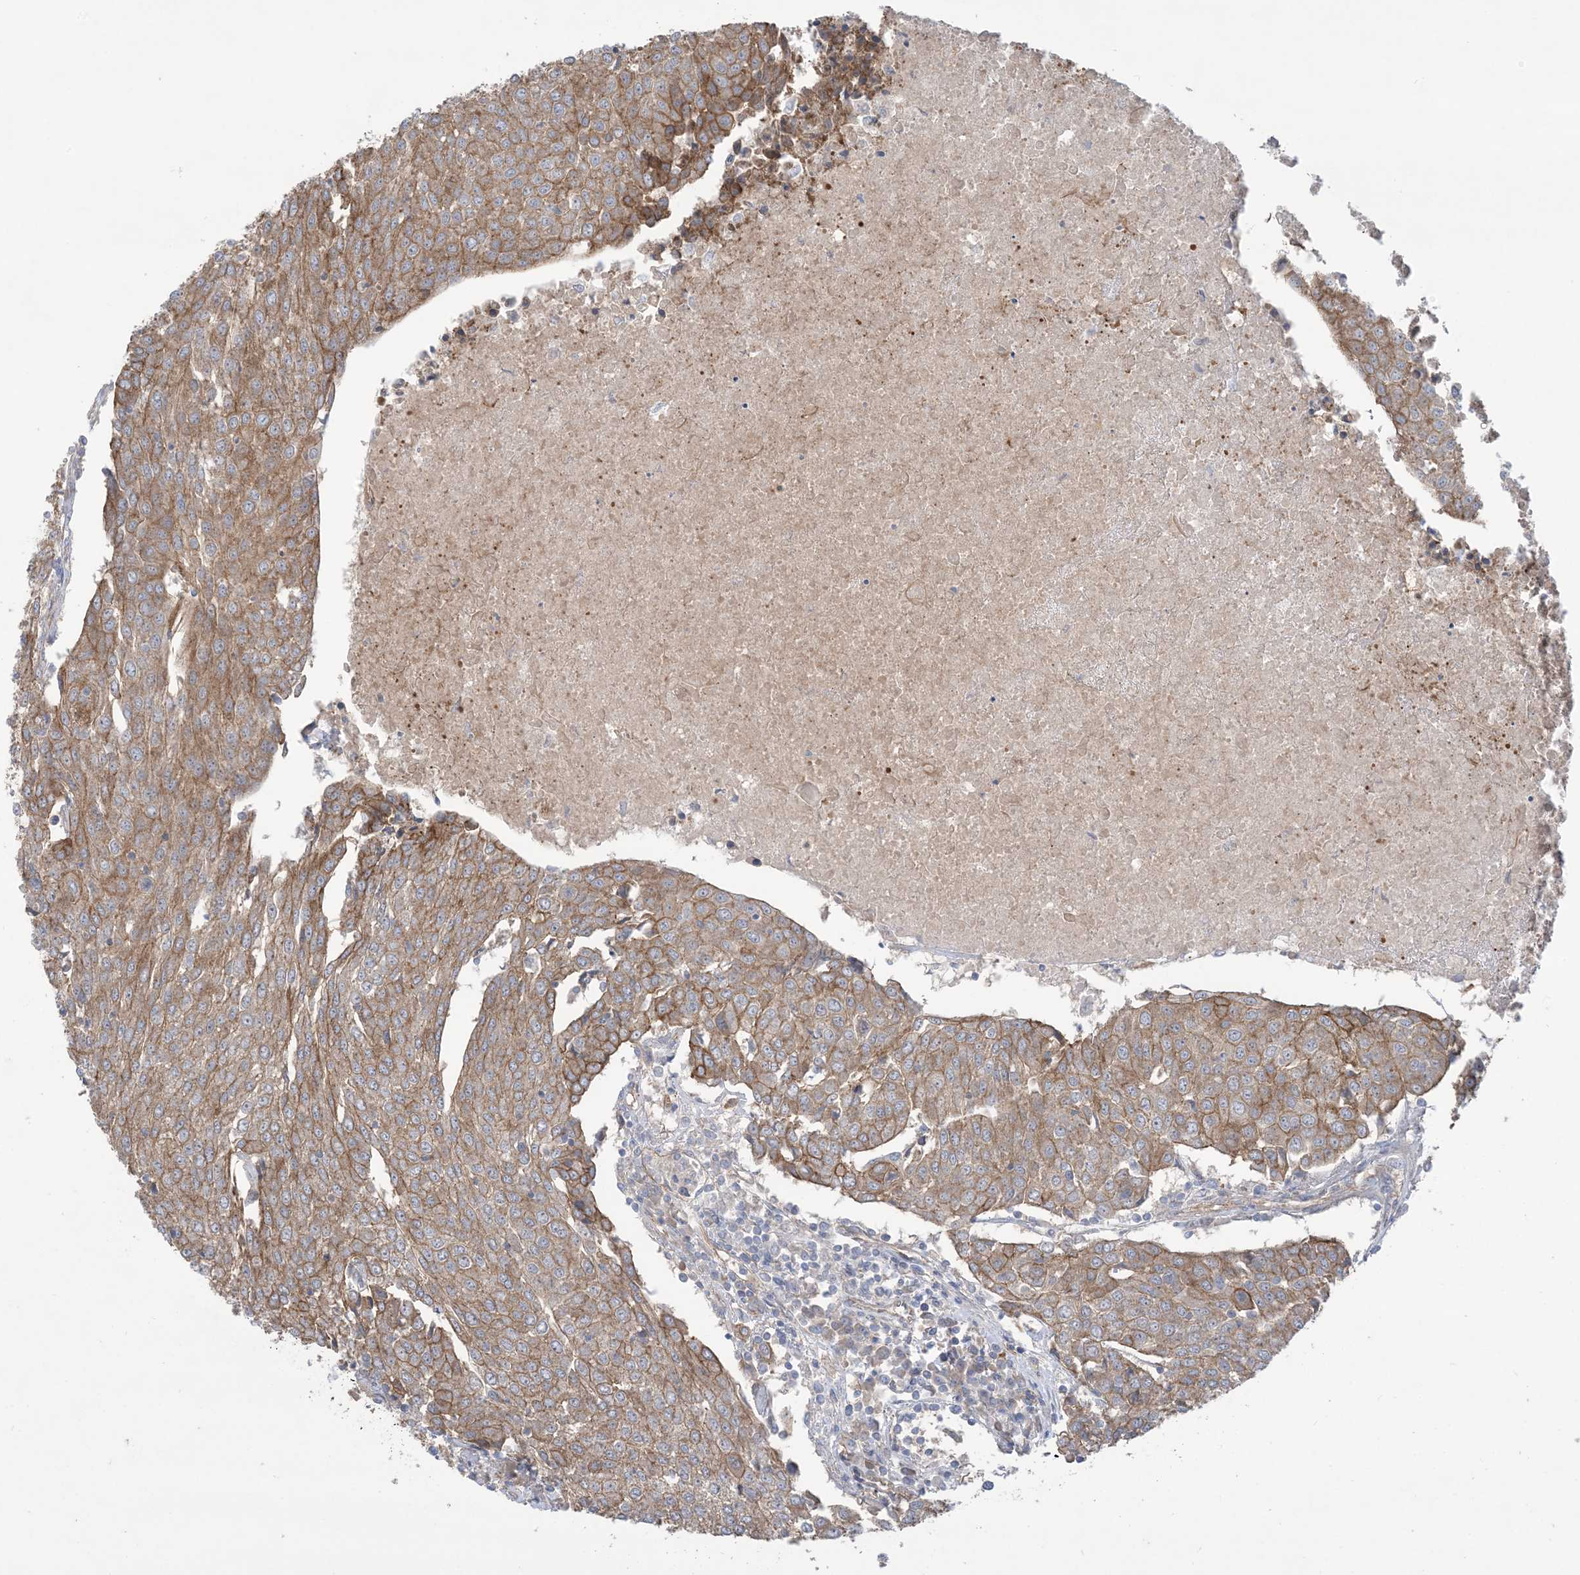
{"staining": {"intensity": "moderate", "quantity": ">75%", "location": "cytoplasmic/membranous"}, "tissue": "urothelial cancer", "cell_type": "Tumor cells", "image_type": "cancer", "snomed": [{"axis": "morphology", "description": "Urothelial carcinoma, High grade"}, {"axis": "topography", "description": "Urinary bladder"}], "caption": "A micrograph of urothelial cancer stained for a protein exhibits moderate cytoplasmic/membranous brown staining in tumor cells.", "gene": "CCNY", "patient": {"sex": "female", "age": 85}}